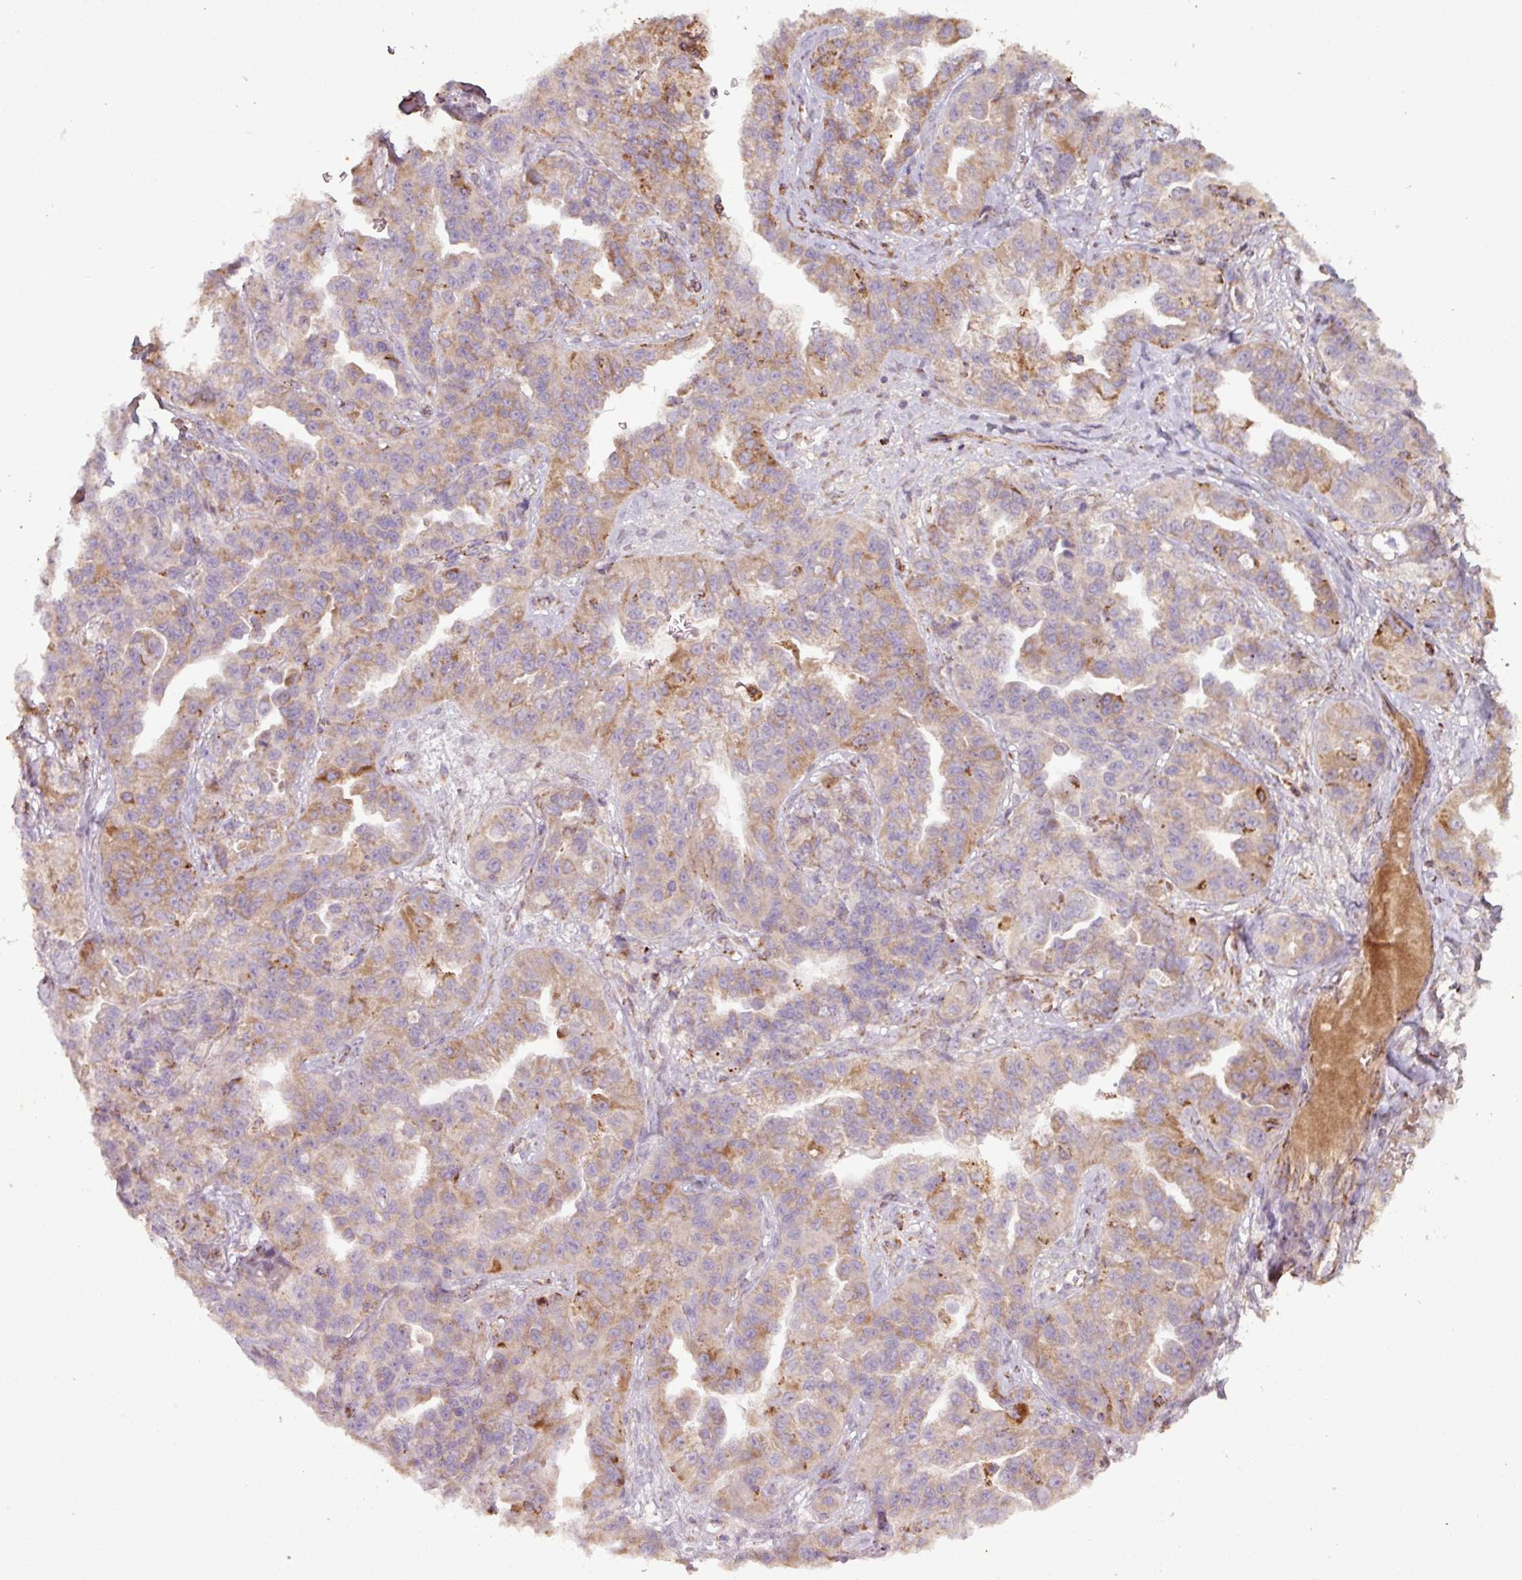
{"staining": {"intensity": "moderate", "quantity": "25%-75%", "location": "cytoplasmic/membranous"}, "tissue": "ovarian cancer", "cell_type": "Tumor cells", "image_type": "cancer", "snomed": [{"axis": "morphology", "description": "Cystadenocarcinoma, serous, NOS"}, {"axis": "topography", "description": "Ovary"}], "caption": "Human ovarian cancer stained with a protein marker exhibits moderate staining in tumor cells.", "gene": "SQOR", "patient": {"sex": "female", "age": 75}}